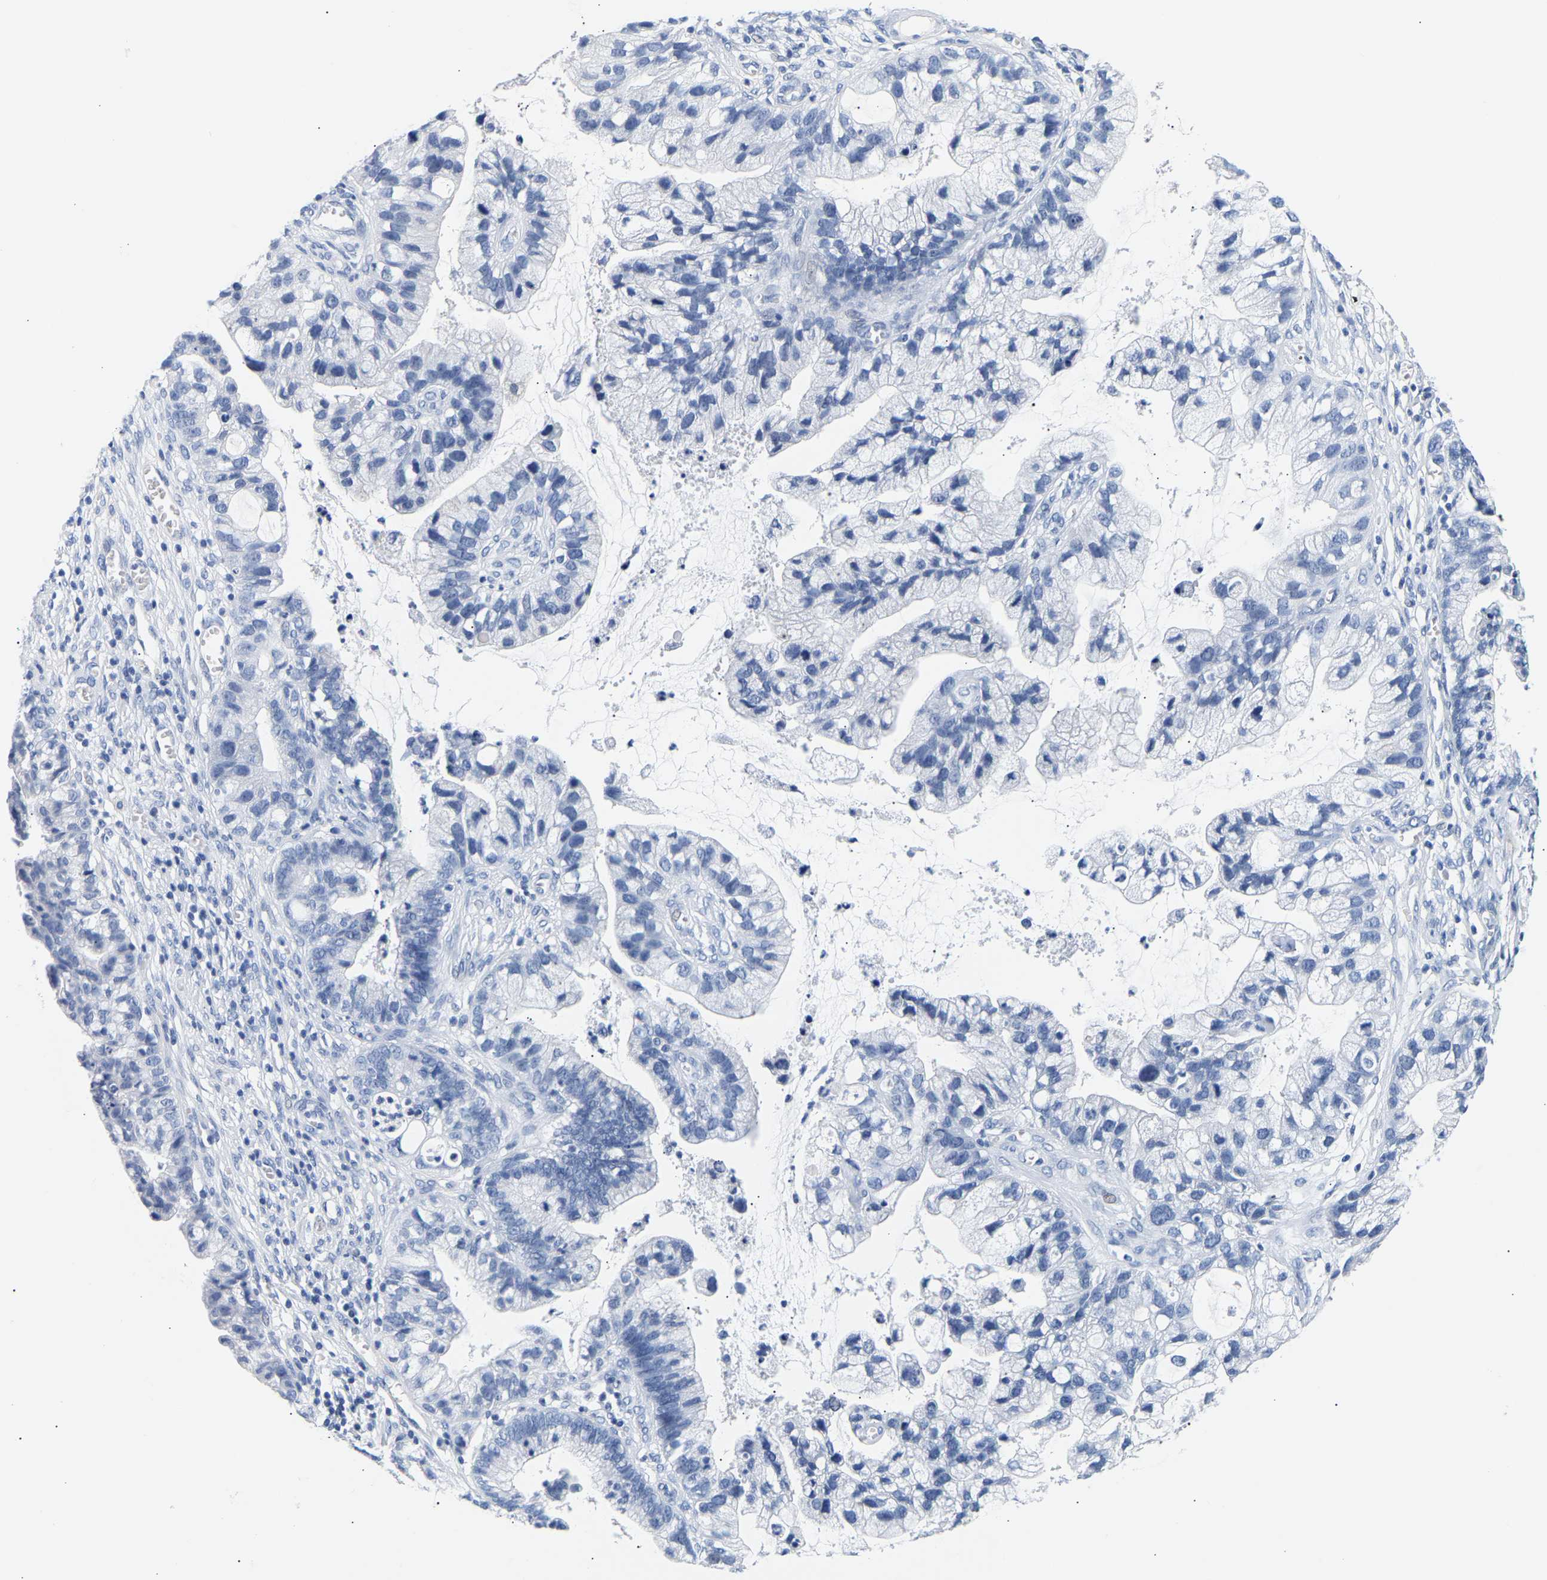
{"staining": {"intensity": "negative", "quantity": "none", "location": "none"}, "tissue": "cervical cancer", "cell_type": "Tumor cells", "image_type": "cancer", "snomed": [{"axis": "morphology", "description": "Adenocarcinoma, NOS"}, {"axis": "topography", "description": "Cervix"}], "caption": "Human cervical cancer (adenocarcinoma) stained for a protein using immunohistochemistry displays no expression in tumor cells.", "gene": "SPINK2", "patient": {"sex": "female", "age": 44}}